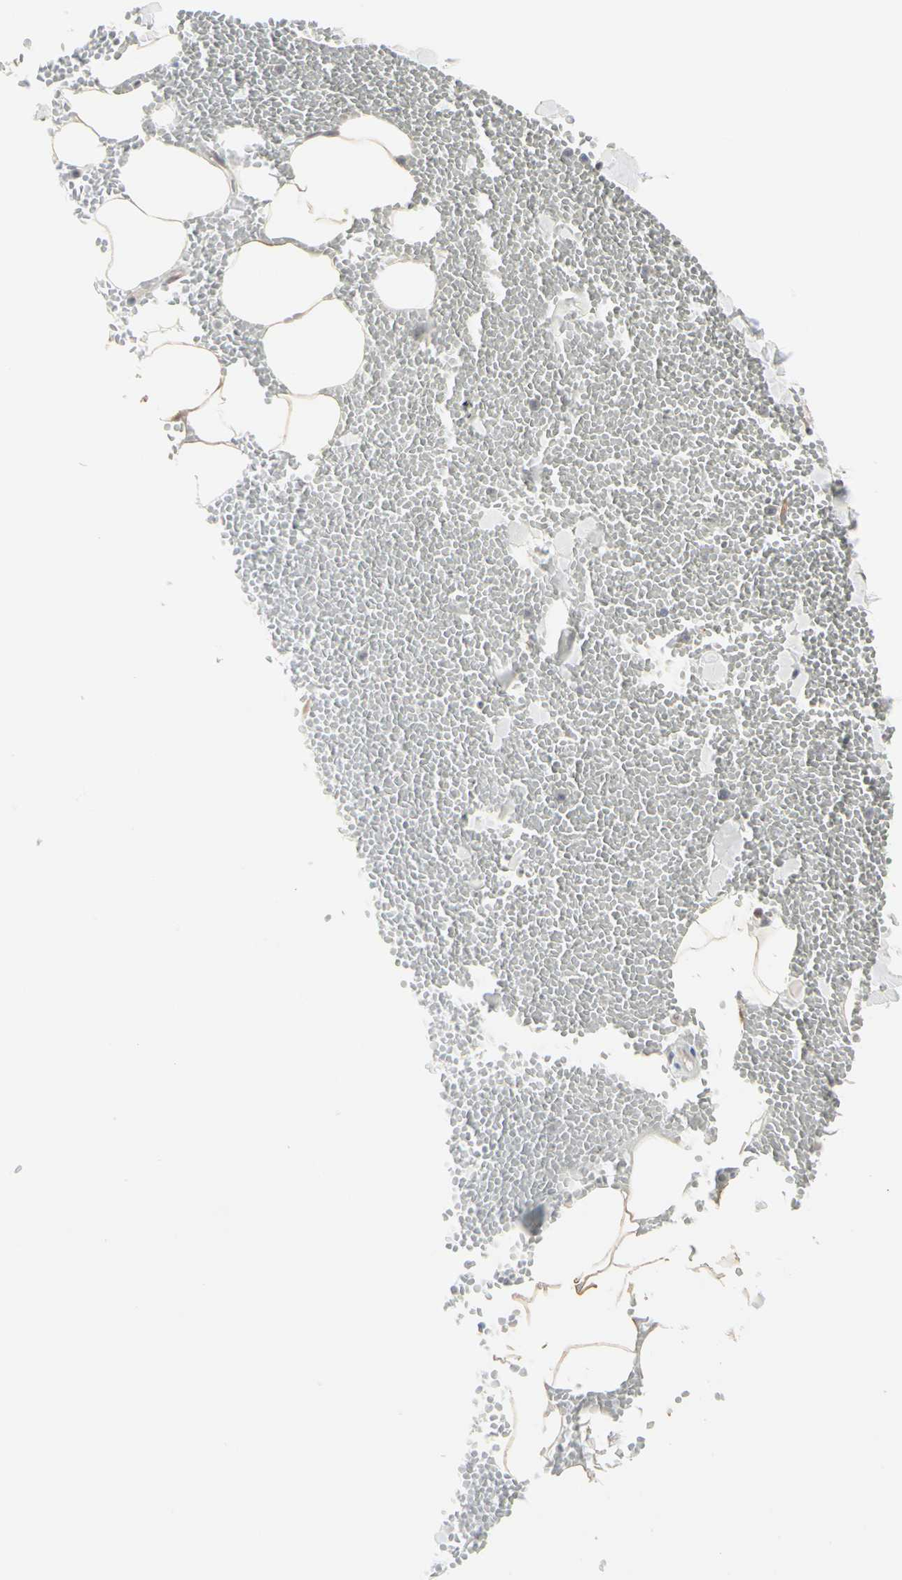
{"staining": {"intensity": "strong", "quantity": ">75%", "location": "cytoplasmic/membranous"}, "tissue": "adipose tissue", "cell_type": "Adipocytes", "image_type": "normal", "snomed": [{"axis": "morphology", "description": "Normal tissue, NOS"}, {"axis": "morphology", "description": "Inflammation, NOS"}, {"axis": "topography", "description": "Lymph node"}, {"axis": "topography", "description": "Peripheral nerve tissue"}], "caption": "IHC photomicrograph of unremarkable adipose tissue: adipose tissue stained using IHC shows high levels of strong protein expression localized specifically in the cytoplasmic/membranous of adipocytes, appearing as a cytoplasmic/membranous brown color.", "gene": "TAOK1", "patient": {"sex": "male", "age": 52}}